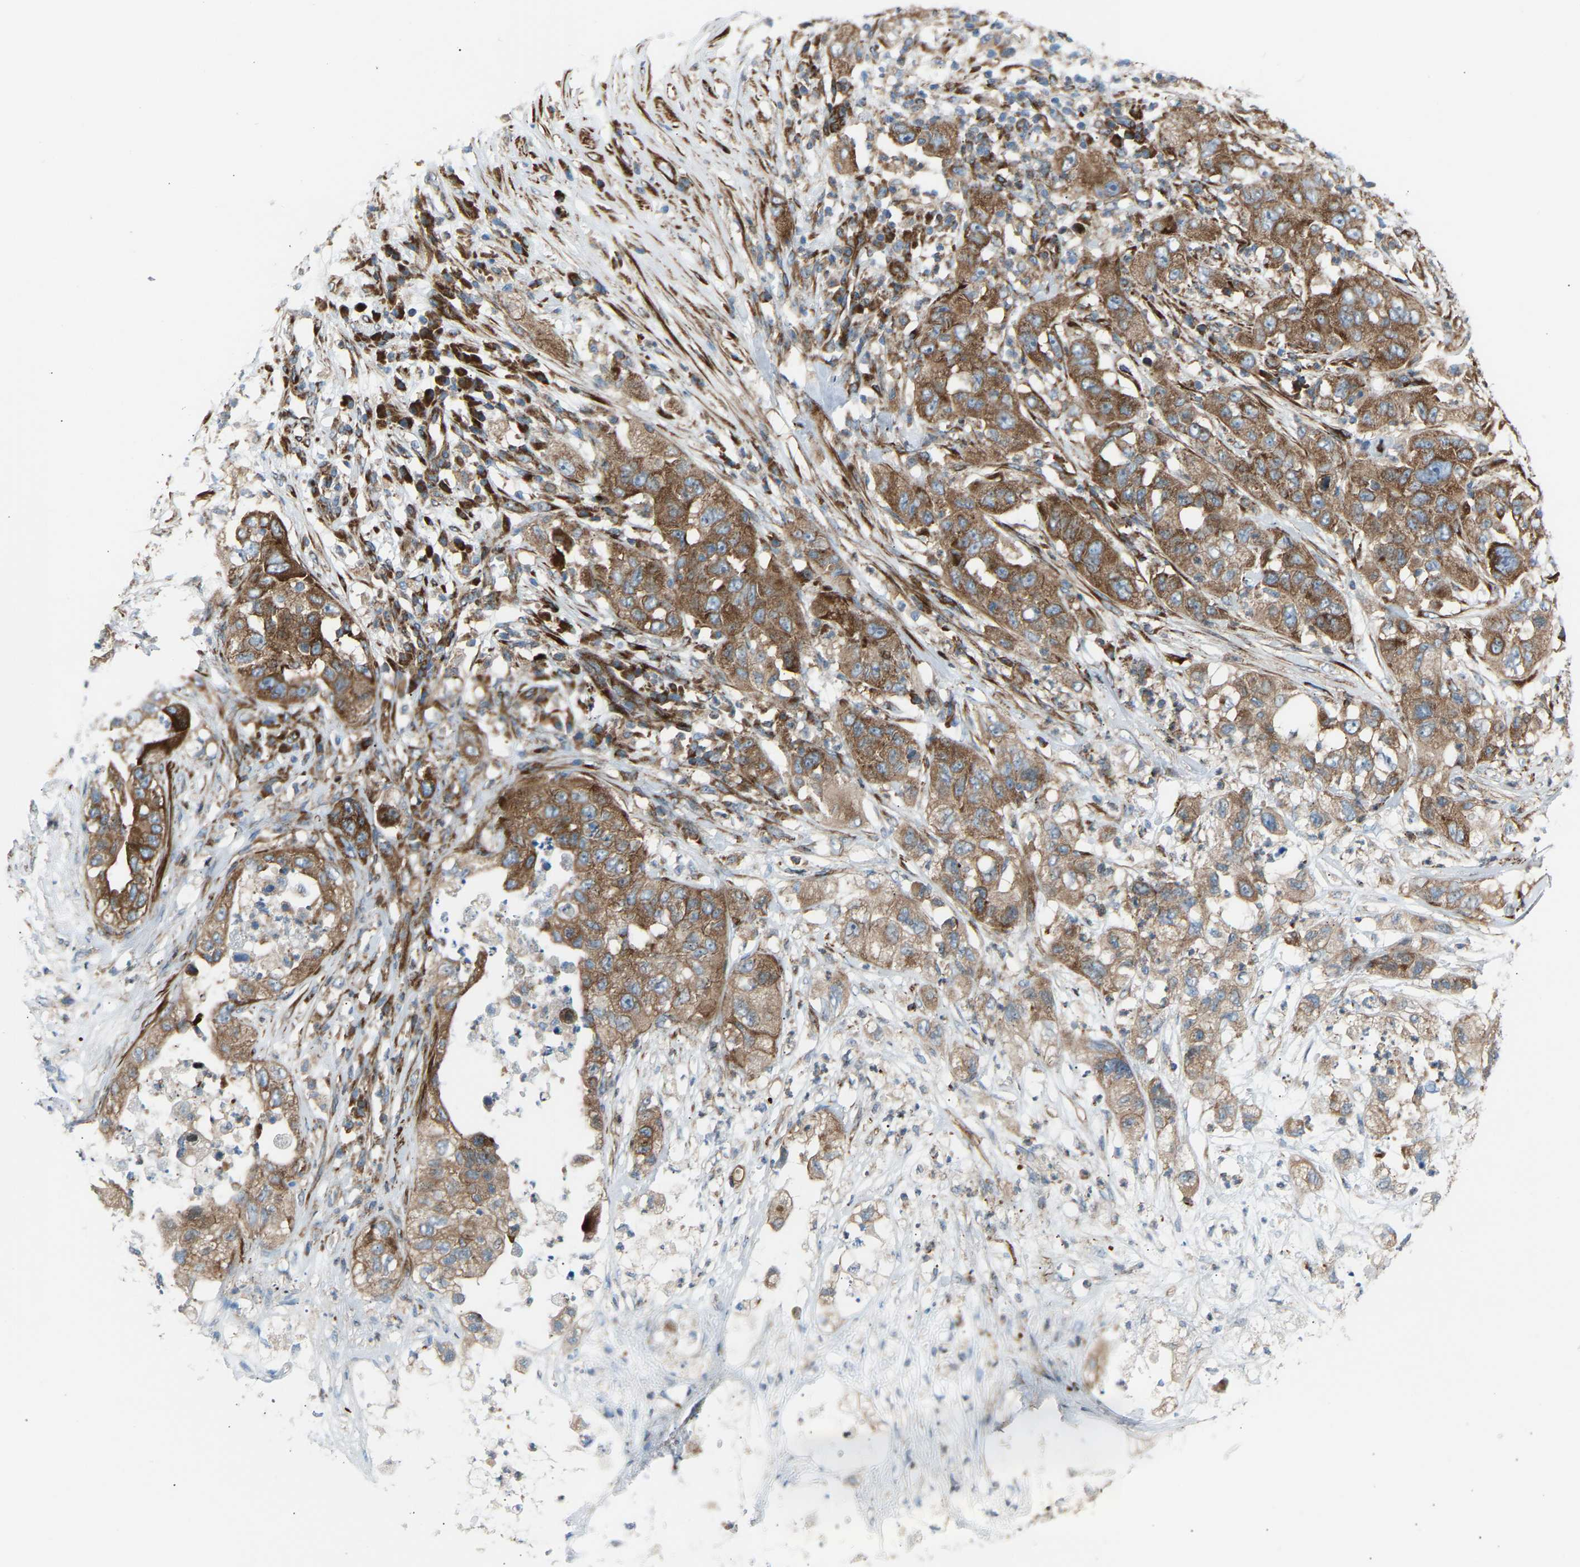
{"staining": {"intensity": "moderate", "quantity": ">75%", "location": "cytoplasmic/membranous"}, "tissue": "pancreatic cancer", "cell_type": "Tumor cells", "image_type": "cancer", "snomed": [{"axis": "morphology", "description": "Adenocarcinoma, NOS"}, {"axis": "topography", "description": "Pancreas"}], "caption": "About >75% of tumor cells in pancreatic cancer (adenocarcinoma) demonstrate moderate cytoplasmic/membranous protein positivity as visualized by brown immunohistochemical staining.", "gene": "VPS41", "patient": {"sex": "female", "age": 78}}